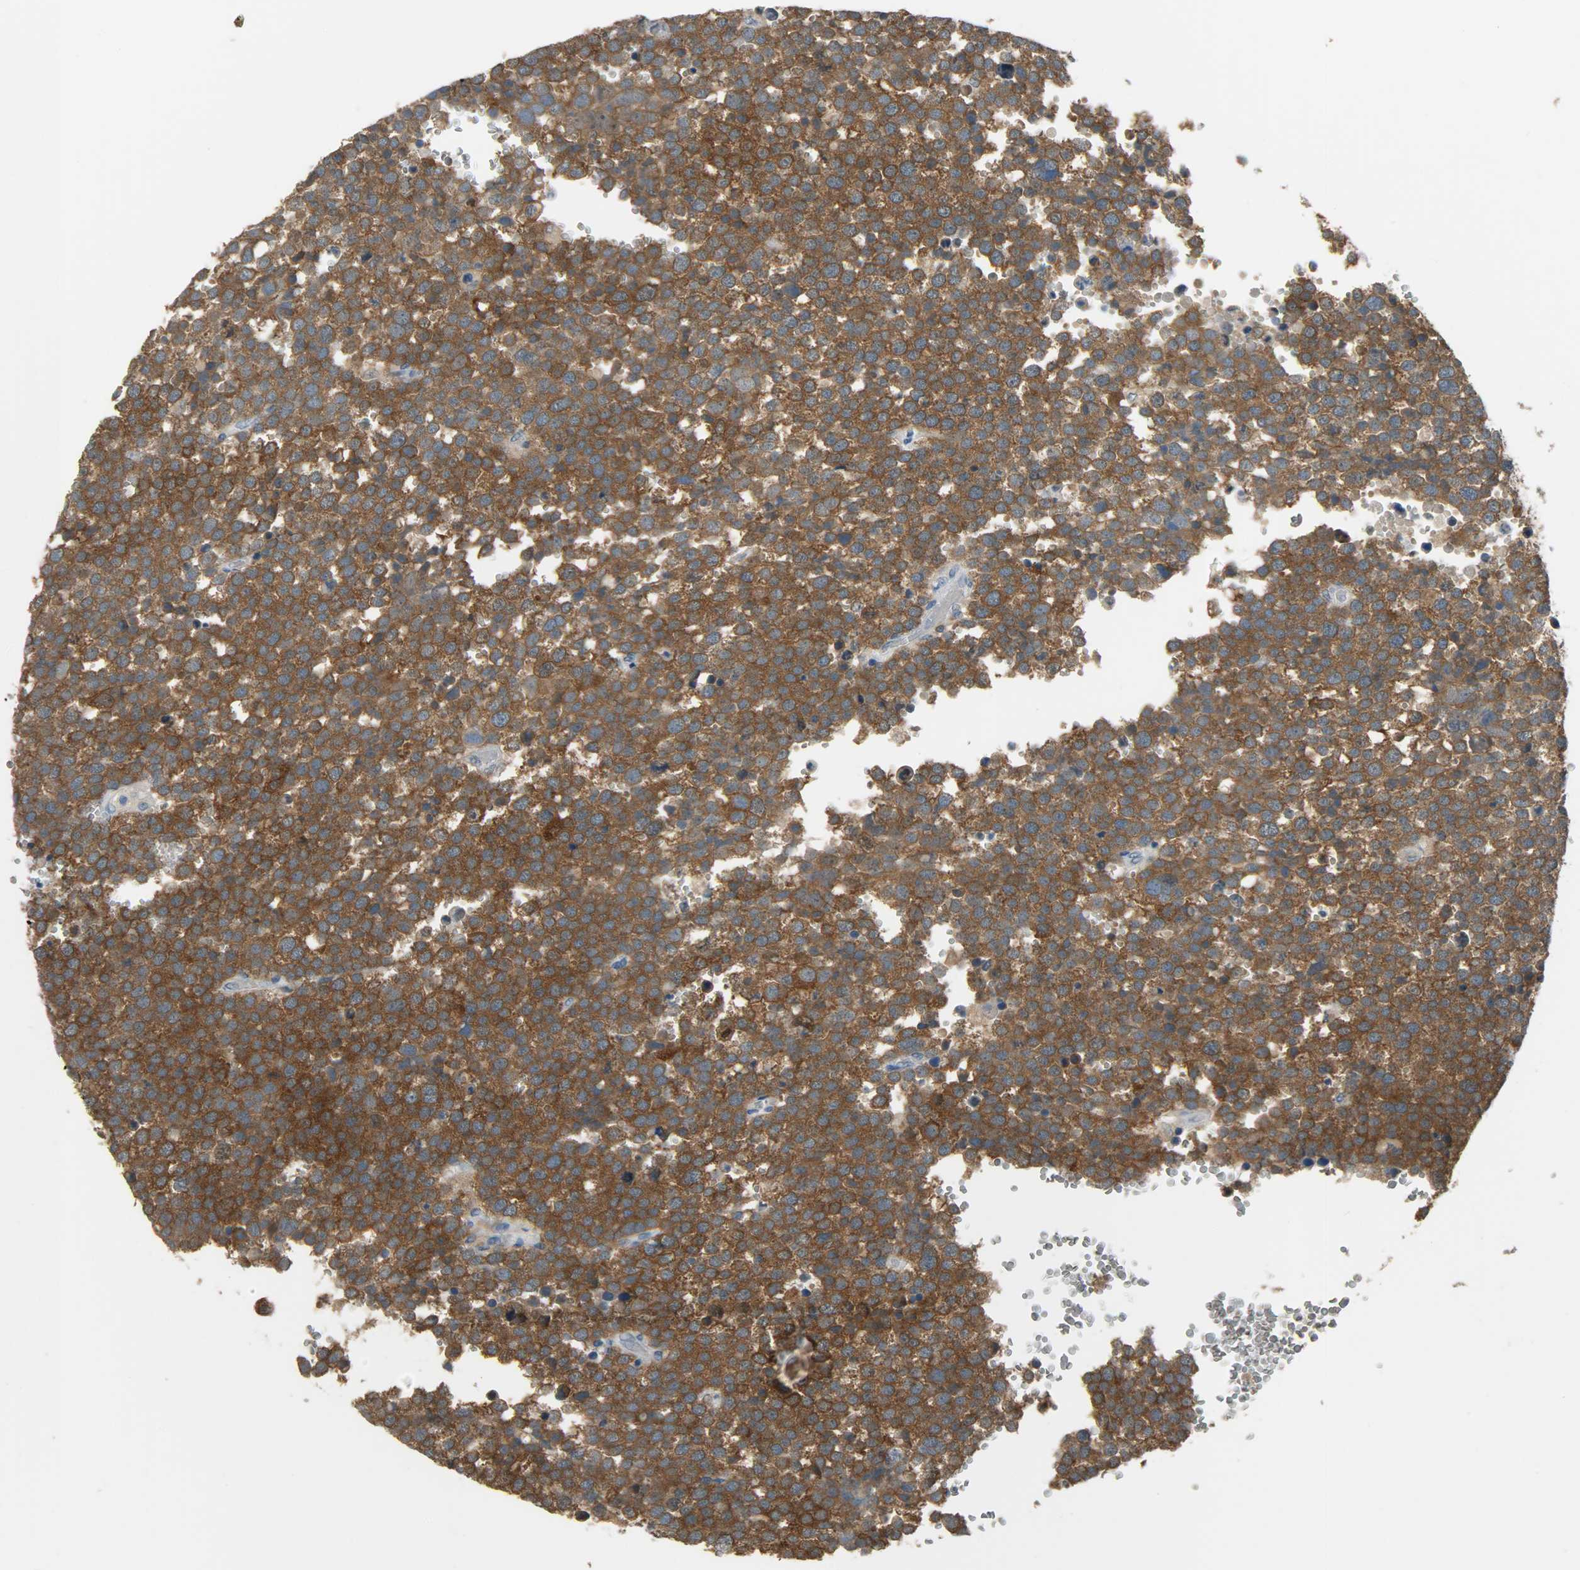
{"staining": {"intensity": "strong", "quantity": ">75%", "location": "cytoplasmic/membranous"}, "tissue": "testis cancer", "cell_type": "Tumor cells", "image_type": "cancer", "snomed": [{"axis": "morphology", "description": "Seminoma, NOS"}, {"axis": "topography", "description": "Testis"}], "caption": "Protein expression analysis of human seminoma (testis) reveals strong cytoplasmic/membranous staining in about >75% of tumor cells.", "gene": "PRMT5", "patient": {"sex": "male", "age": 71}}